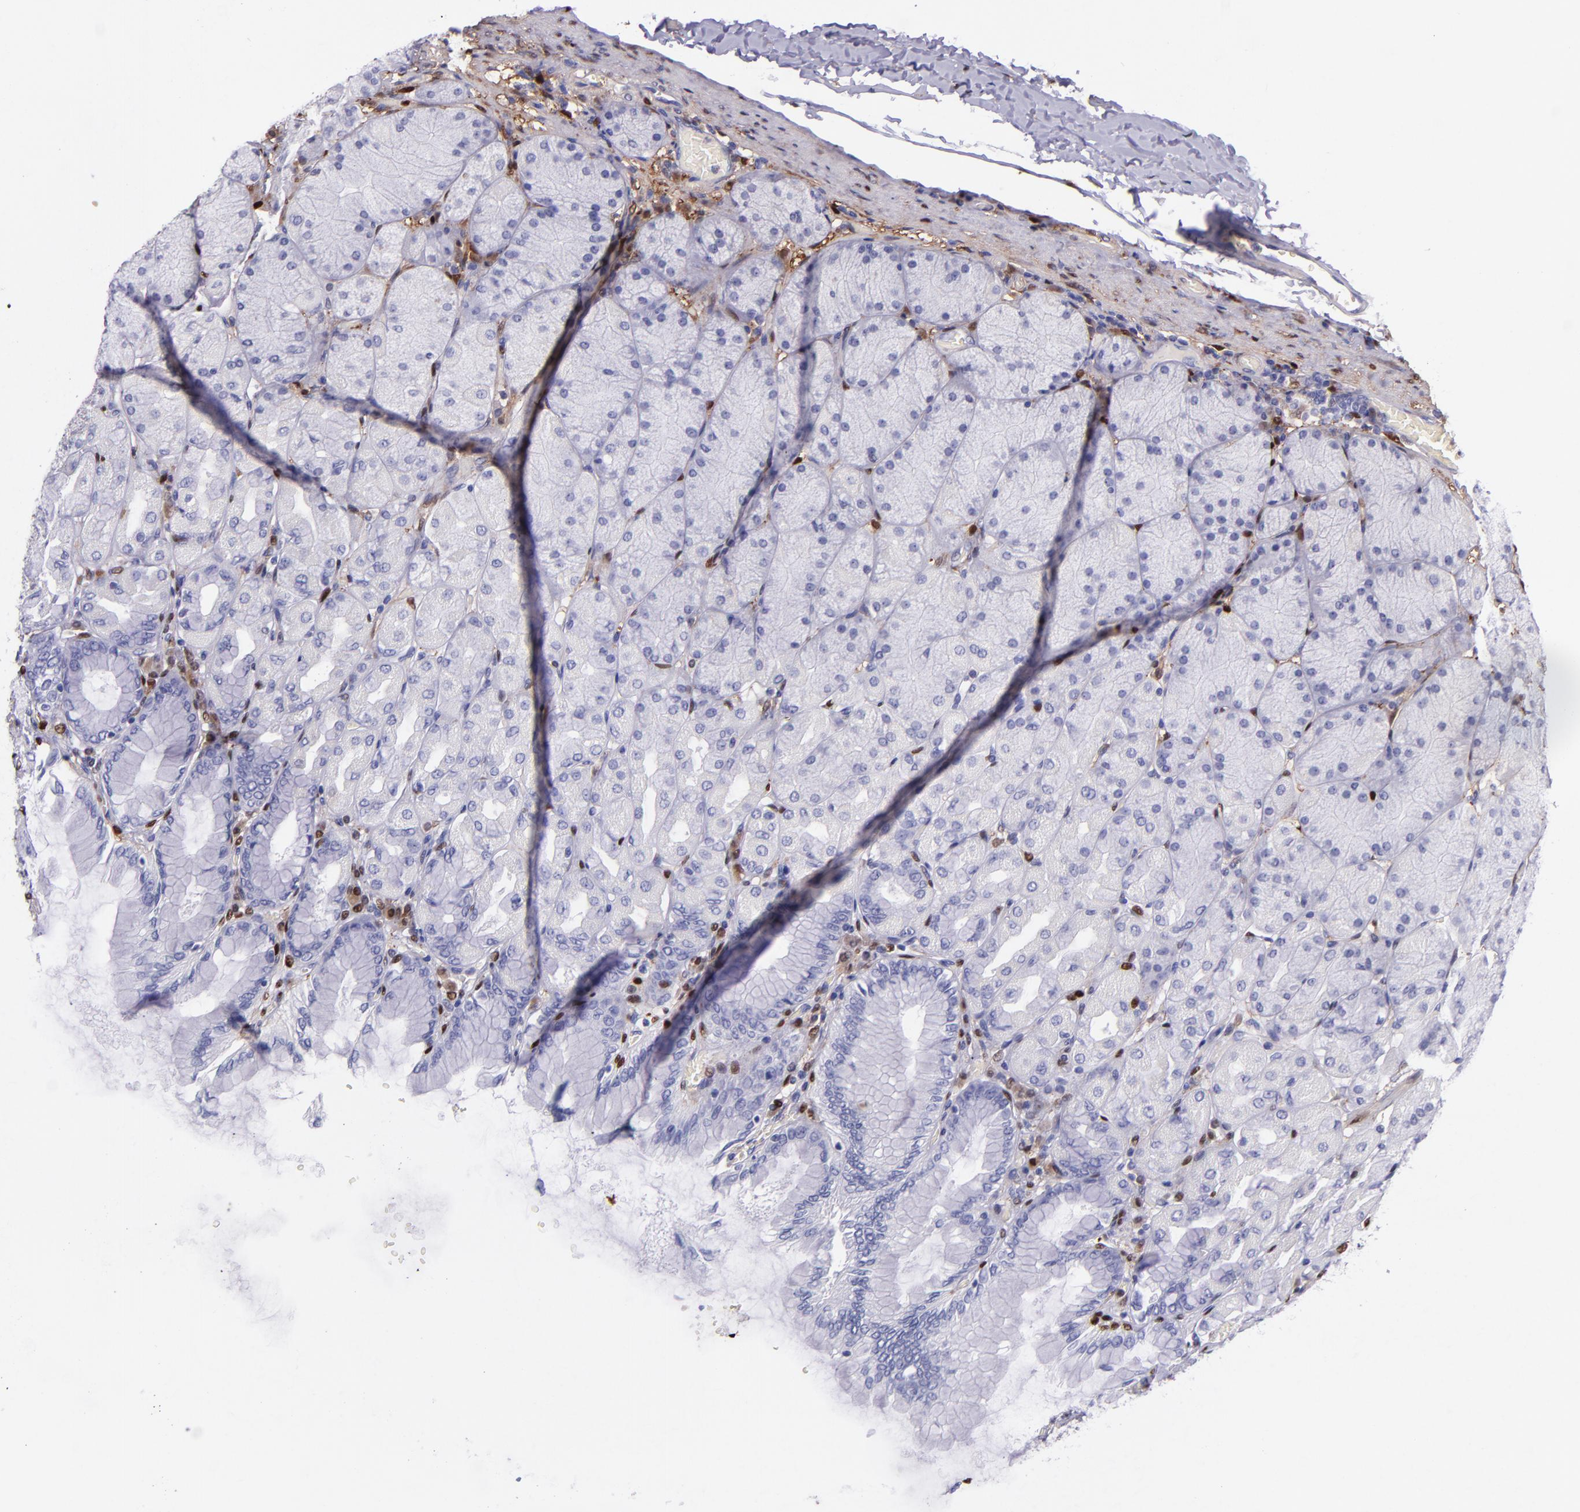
{"staining": {"intensity": "negative", "quantity": "none", "location": "none"}, "tissue": "stomach", "cell_type": "Glandular cells", "image_type": "normal", "snomed": [{"axis": "morphology", "description": "Normal tissue, NOS"}, {"axis": "topography", "description": "Stomach, upper"}], "caption": "There is no significant staining in glandular cells of stomach. The staining was performed using DAB (3,3'-diaminobenzidine) to visualize the protein expression in brown, while the nuclei were stained in blue with hematoxylin (Magnification: 20x).", "gene": "LGALS1", "patient": {"sex": "female", "age": 56}}